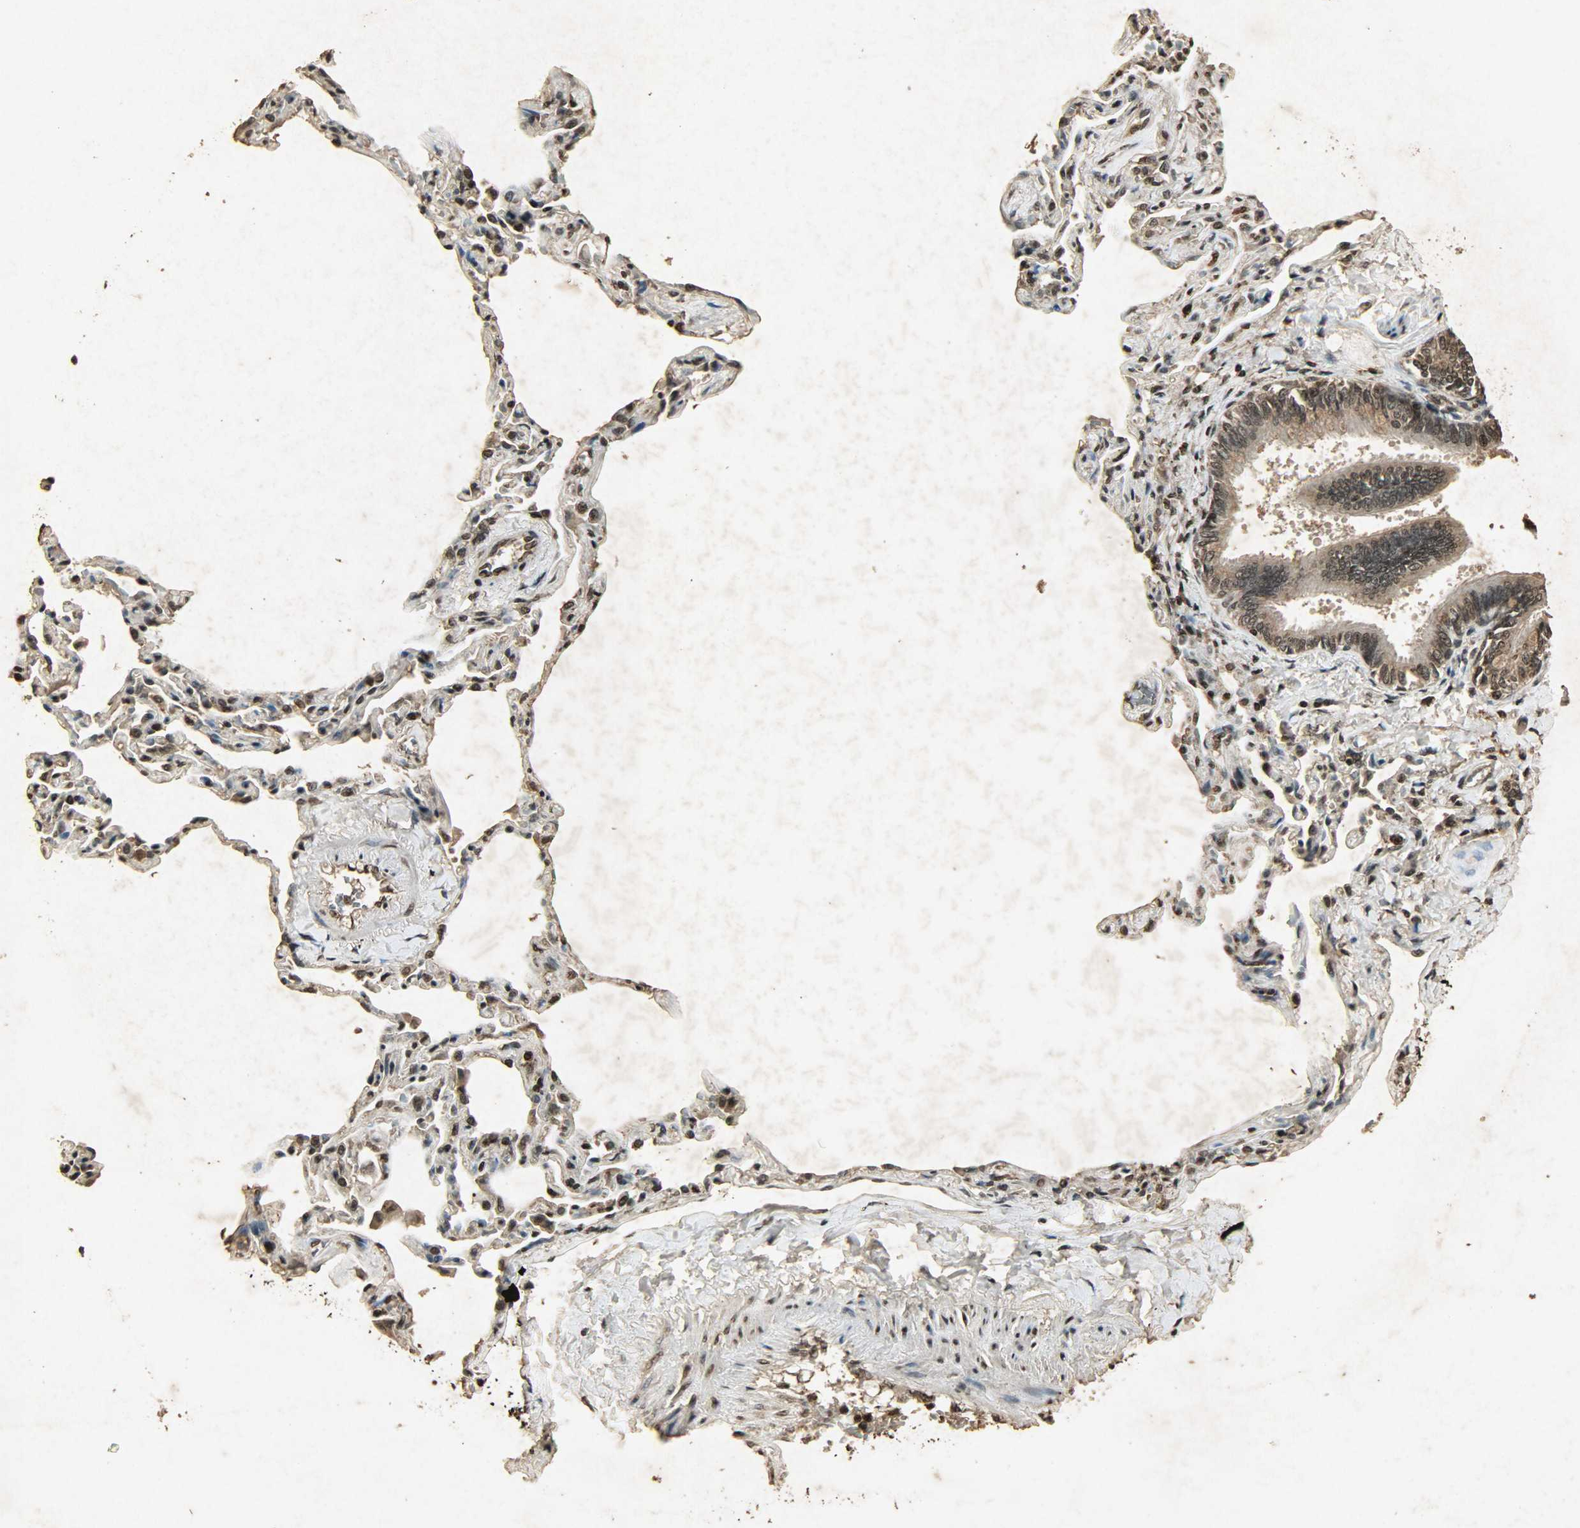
{"staining": {"intensity": "strong", "quantity": ">75%", "location": "cytoplasmic/membranous,nuclear"}, "tissue": "bronchus", "cell_type": "Respiratory epithelial cells", "image_type": "normal", "snomed": [{"axis": "morphology", "description": "Normal tissue, NOS"}, {"axis": "topography", "description": "Lung"}], "caption": "Bronchus stained with DAB (3,3'-diaminobenzidine) immunohistochemistry shows high levels of strong cytoplasmic/membranous,nuclear staining in approximately >75% of respiratory epithelial cells. The staining is performed using DAB brown chromogen to label protein expression. The nuclei are counter-stained blue using hematoxylin.", "gene": "PPP3R1", "patient": {"sex": "male", "age": 64}}